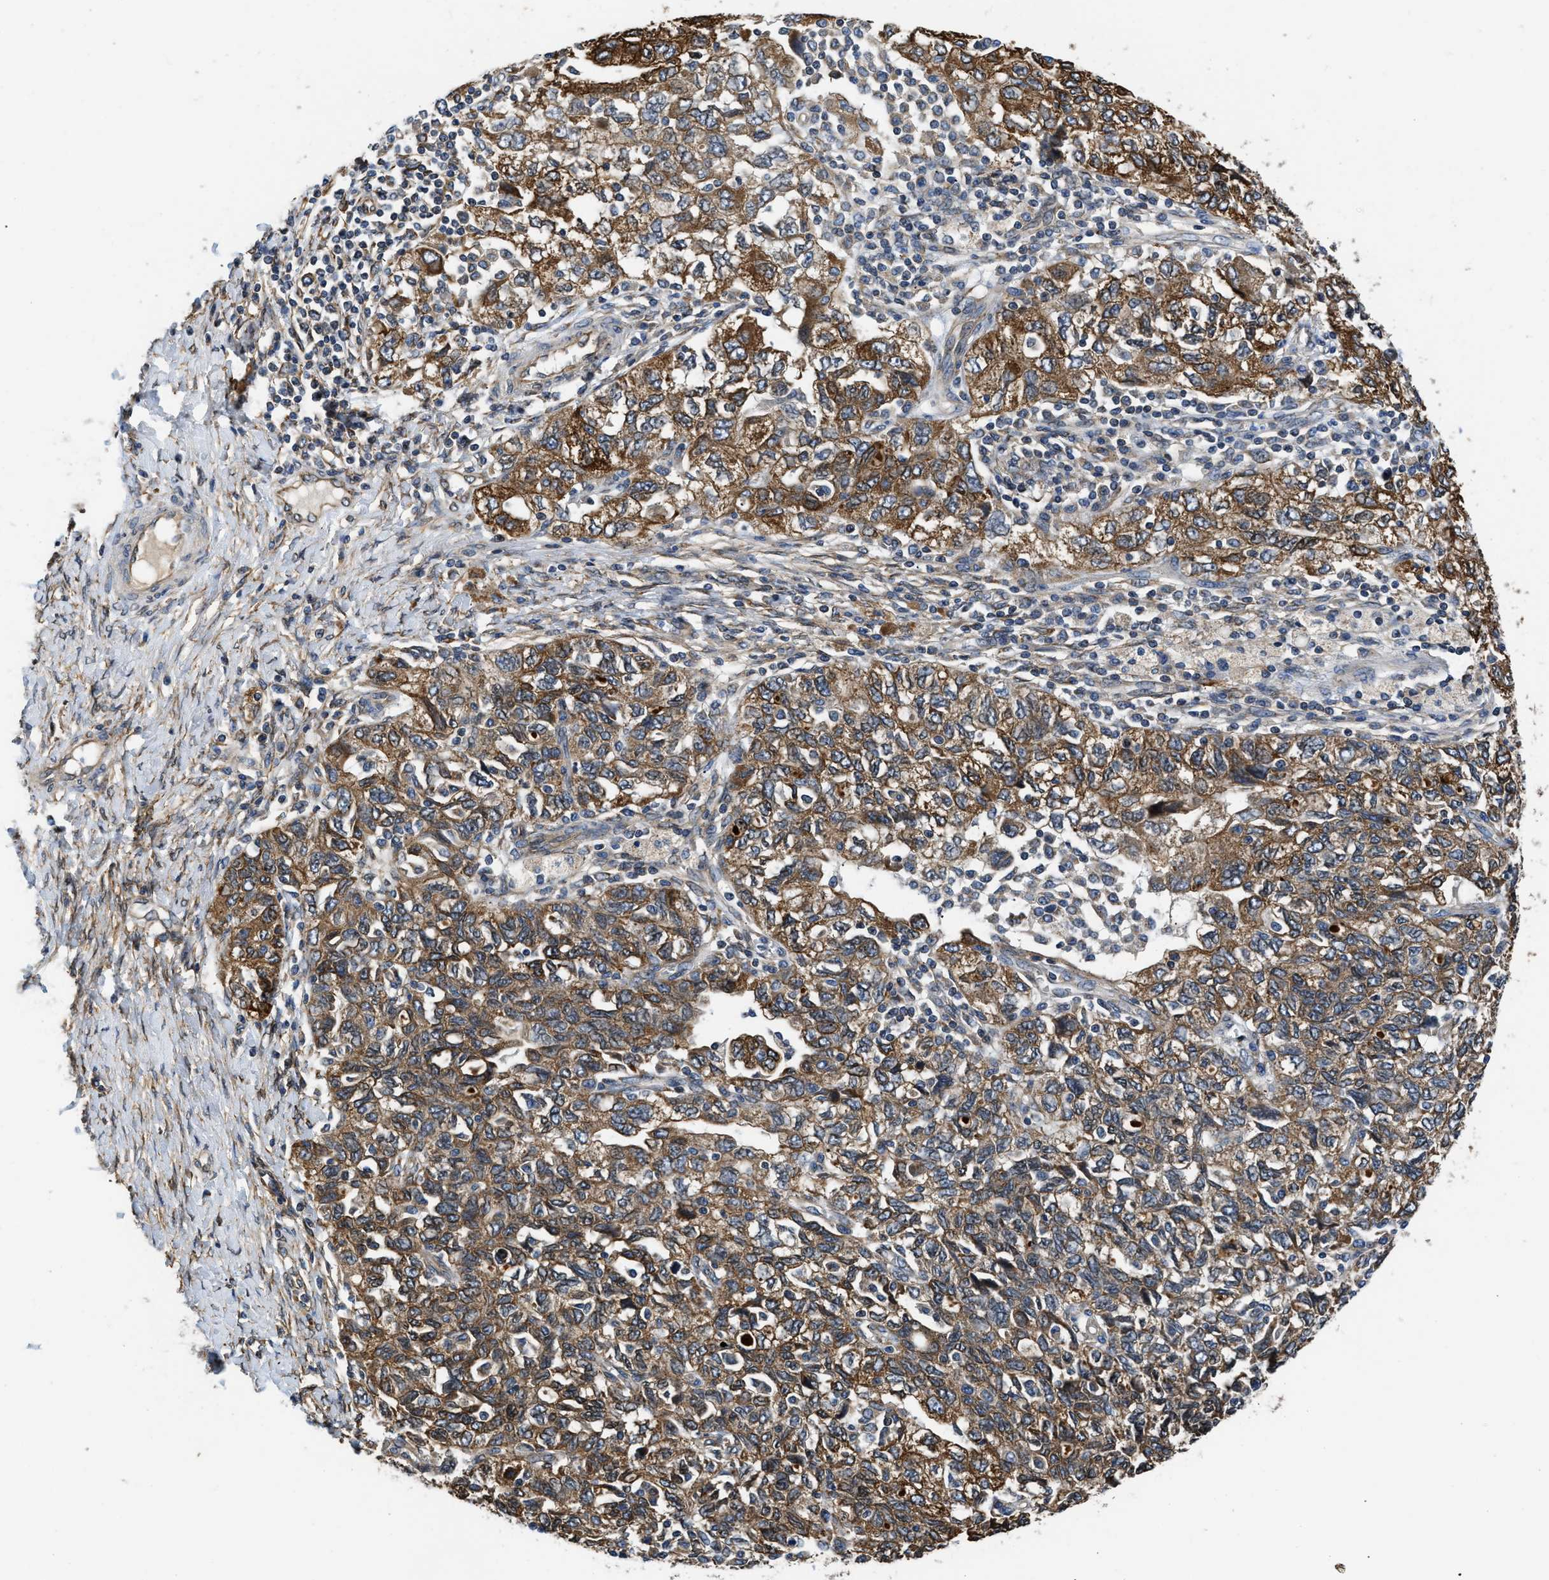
{"staining": {"intensity": "strong", "quantity": ">75%", "location": "cytoplasmic/membranous"}, "tissue": "ovarian cancer", "cell_type": "Tumor cells", "image_type": "cancer", "snomed": [{"axis": "morphology", "description": "Carcinoma, NOS"}, {"axis": "morphology", "description": "Cystadenocarcinoma, serous, NOS"}, {"axis": "topography", "description": "Ovary"}], "caption": "About >75% of tumor cells in ovarian cancer show strong cytoplasmic/membranous protein positivity as visualized by brown immunohistochemical staining.", "gene": "ARL6IP5", "patient": {"sex": "female", "age": 69}}